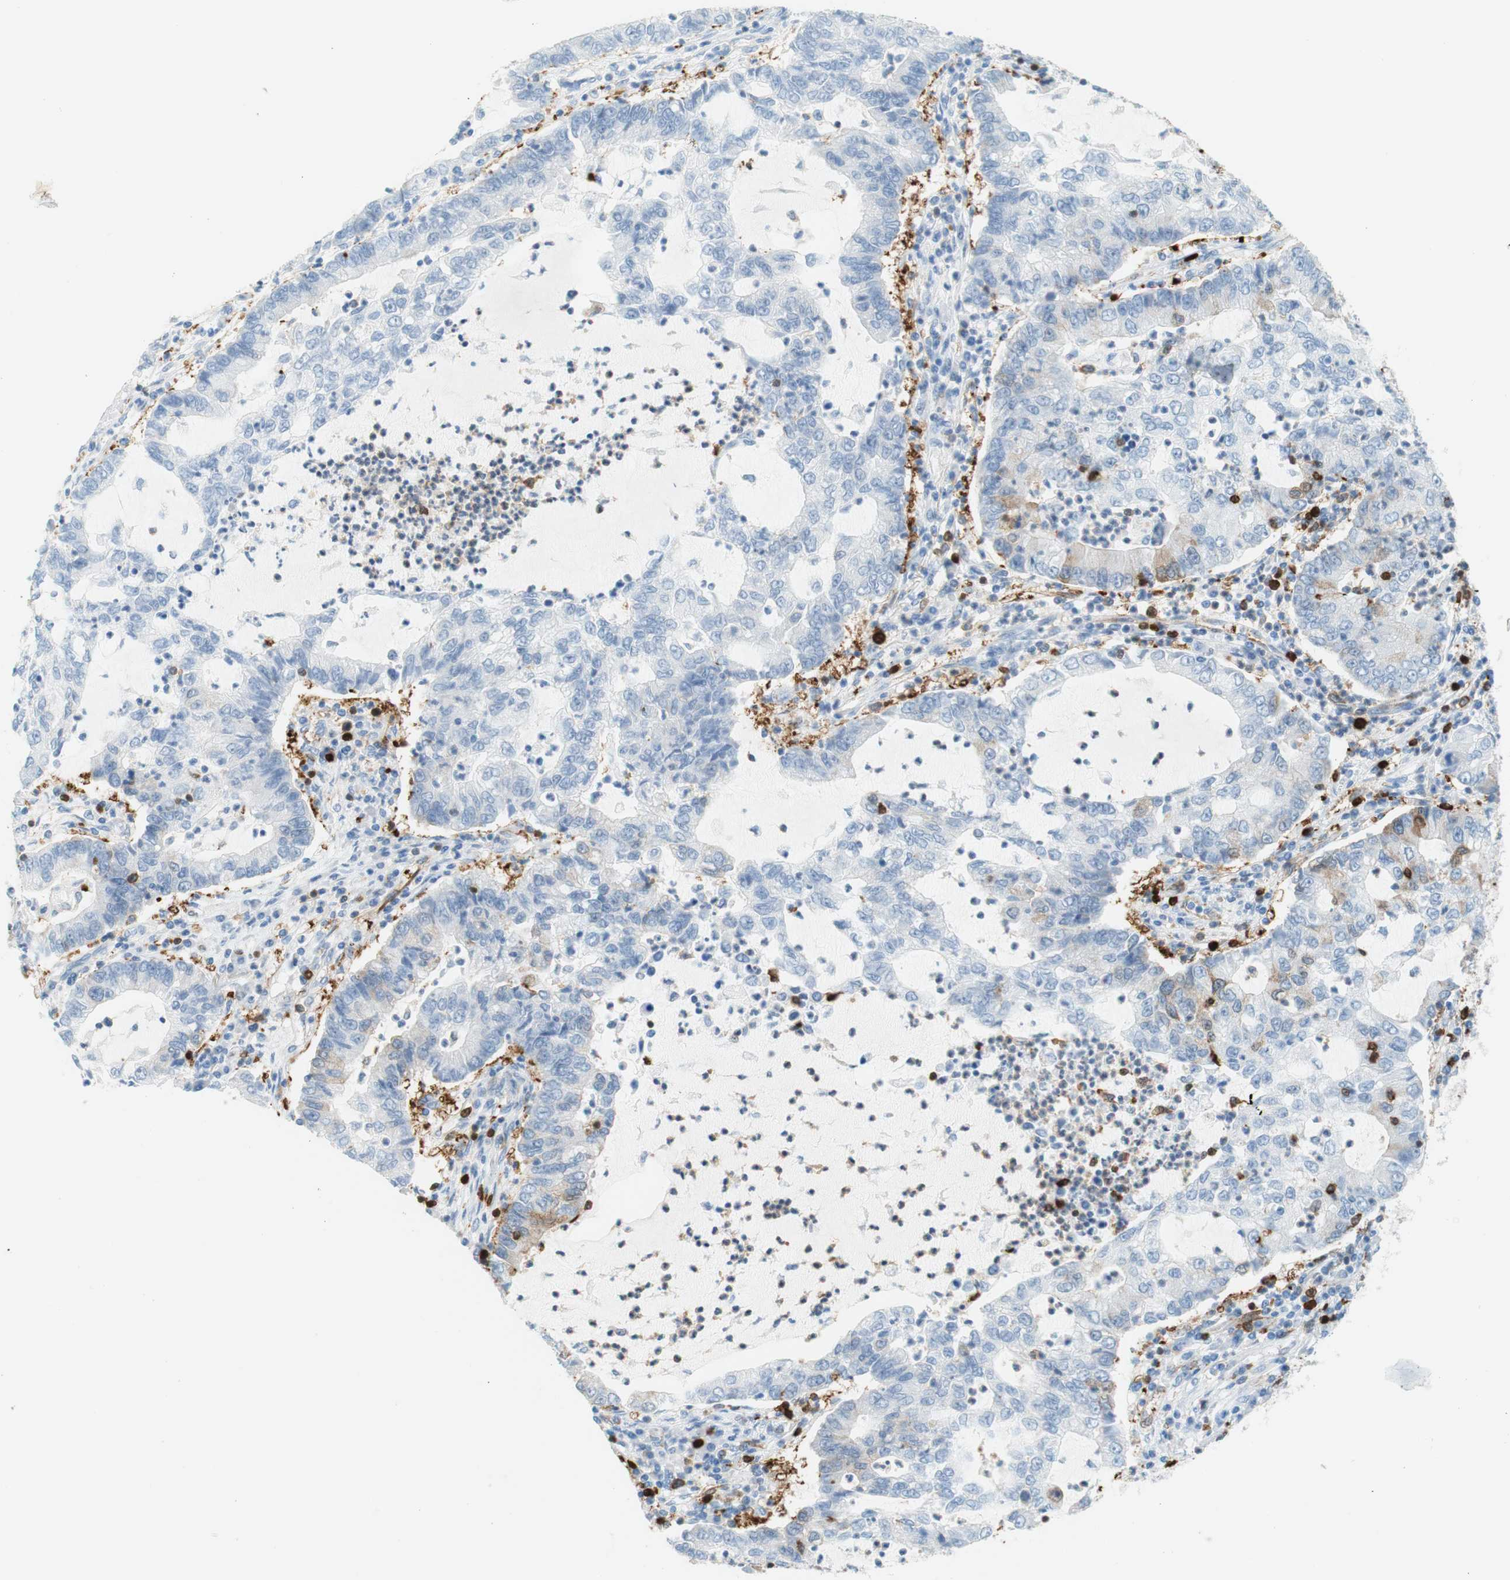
{"staining": {"intensity": "moderate", "quantity": "<25%", "location": "cytoplasmic/membranous"}, "tissue": "lung cancer", "cell_type": "Tumor cells", "image_type": "cancer", "snomed": [{"axis": "morphology", "description": "Adenocarcinoma, NOS"}, {"axis": "topography", "description": "Lung"}], "caption": "Tumor cells exhibit low levels of moderate cytoplasmic/membranous positivity in about <25% of cells in lung adenocarcinoma.", "gene": "STMN1", "patient": {"sex": "female", "age": 51}}